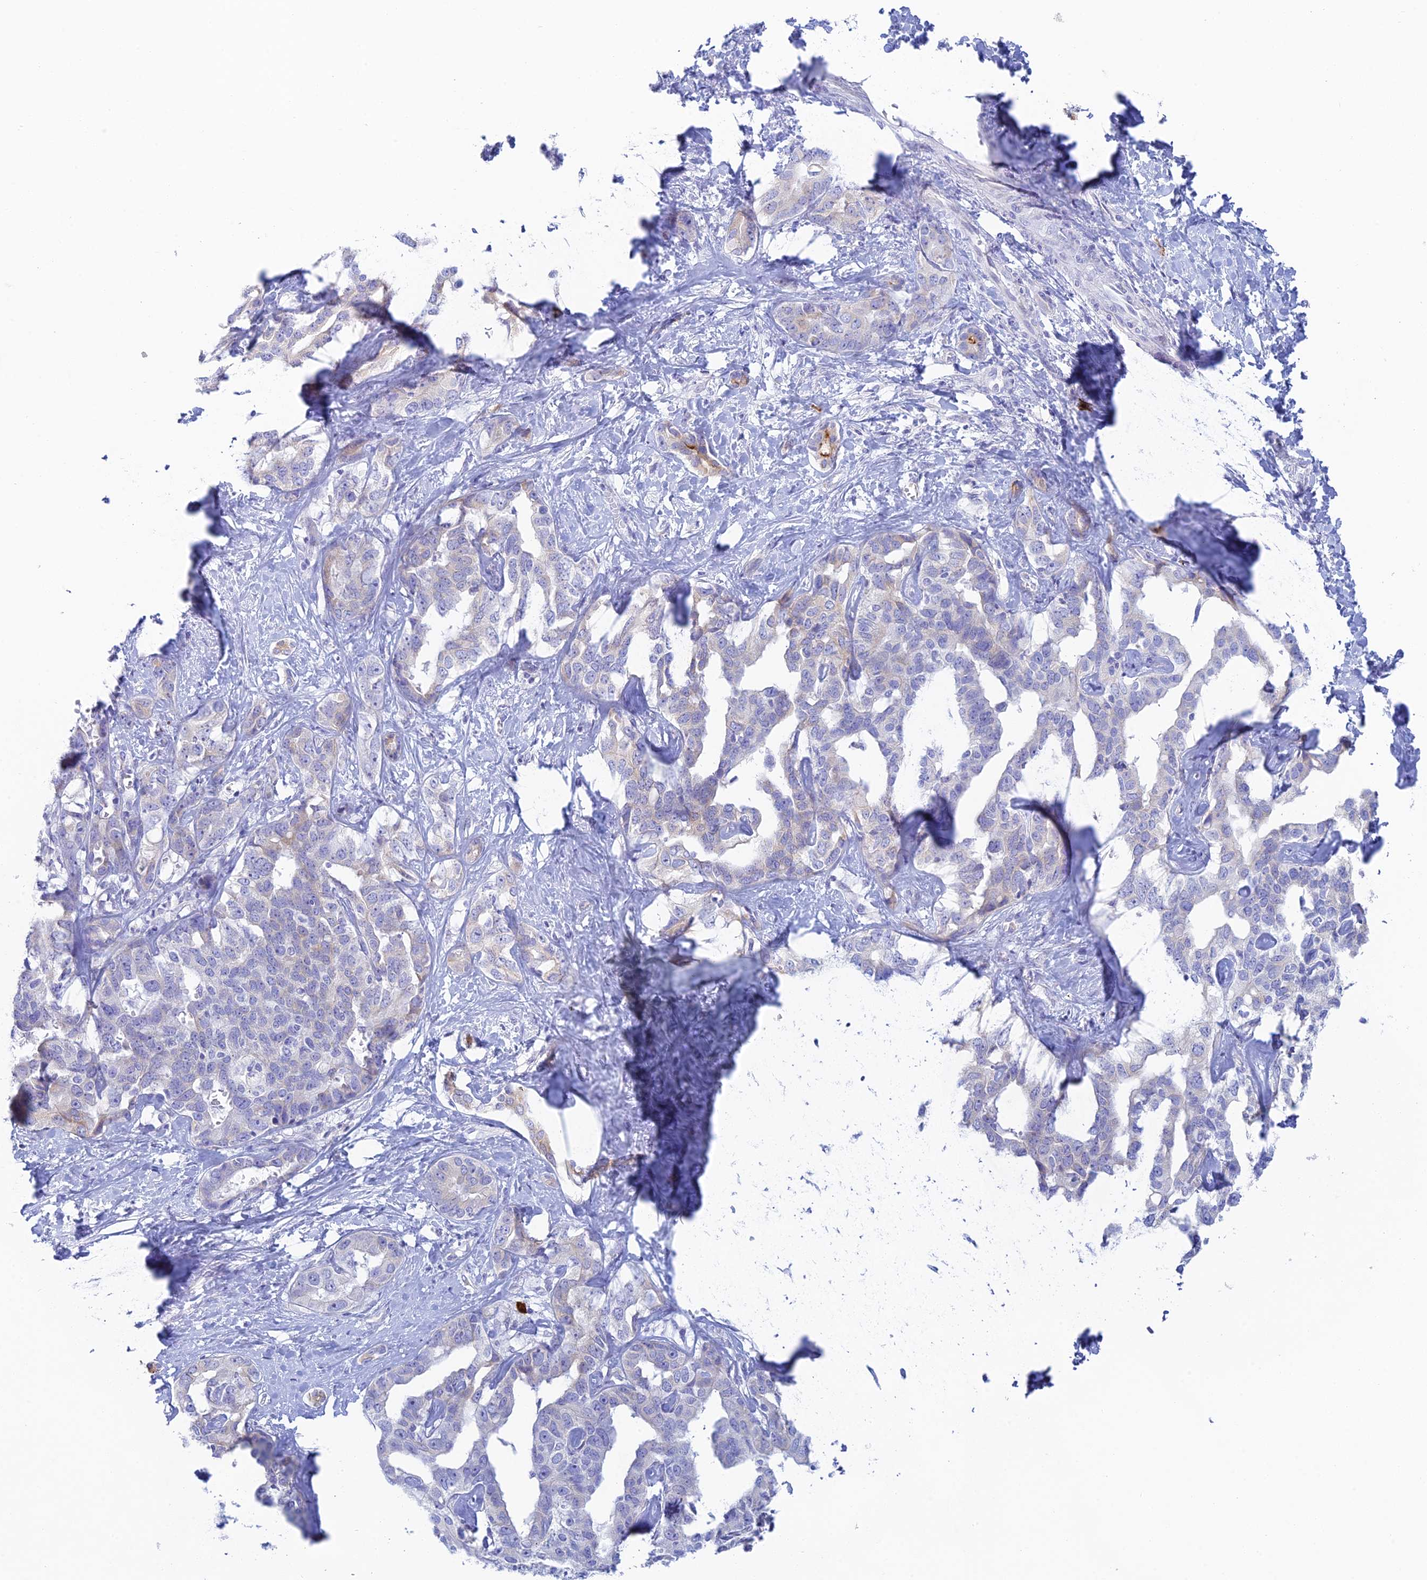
{"staining": {"intensity": "negative", "quantity": "none", "location": "none"}, "tissue": "liver cancer", "cell_type": "Tumor cells", "image_type": "cancer", "snomed": [{"axis": "morphology", "description": "Cholangiocarcinoma"}, {"axis": "topography", "description": "Liver"}], "caption": "Histopathology image shows no protein staining in tumor cells of liver cancer (cholangiocarcinoma) tissue. Brightfield microscopy of immunohistochemistry (IHC) stained with DAB (brown) and hematoxylin (blue), captured at high magnification.", "gene": "CEP152", "patient": {"sex": "male", "age": 59}}